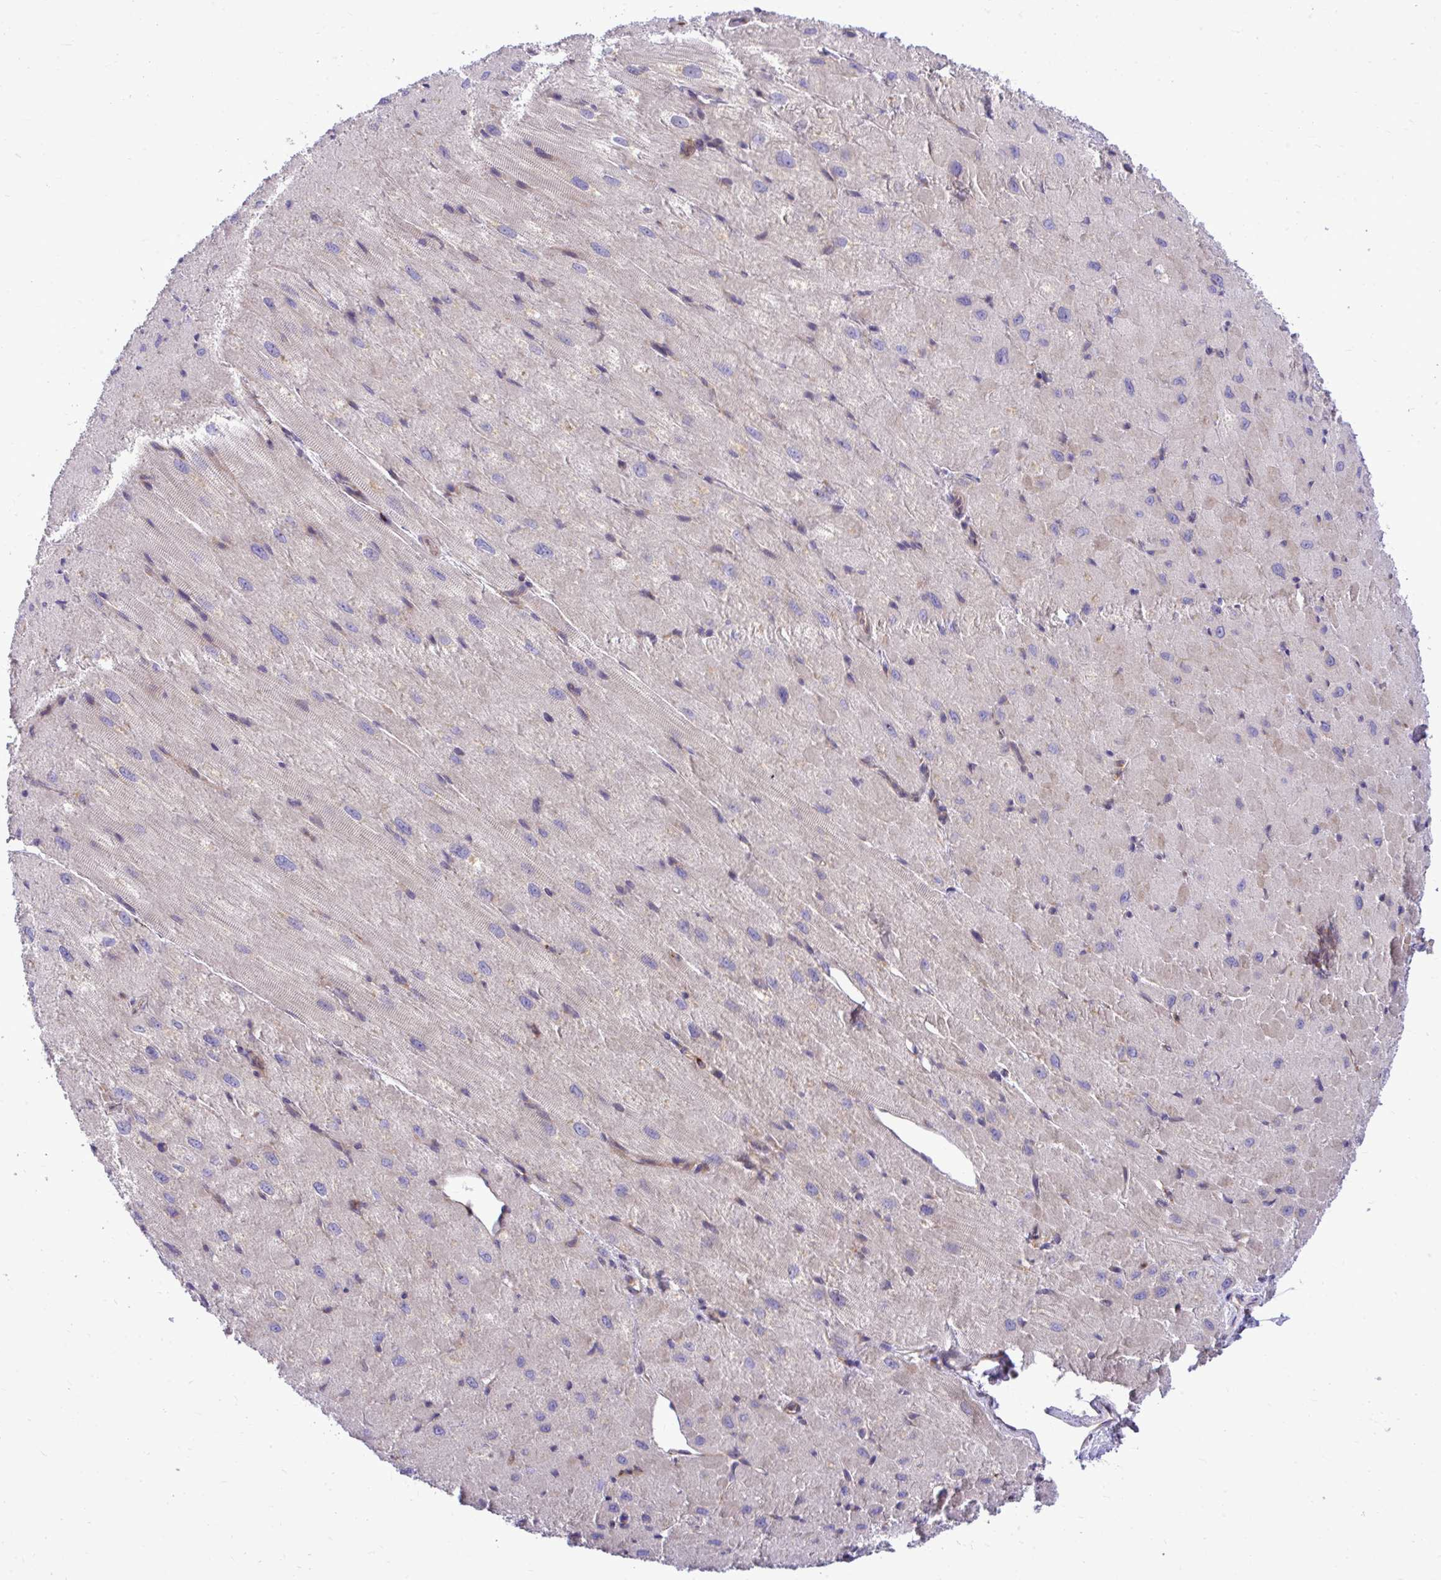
{"staining": {"intensity": "weak", "quantity": "25%-75%", "location": "cytoplasmic/membranous"}, "tissue": "heart muscle", "cell_type": "Cardiomyocytes", "image_type": "normal", "snomed": [{"axis": "morphology", "description": "Normal tissue, NOS"}, {"axis": "topography", "description": "Heart"}], "caption": "Human heart muscle stained with a protein marker reveals weak staining in cardiomyocytes.", "gene": "PAIP2", "patient": {"sex": "male", "age": 62}}